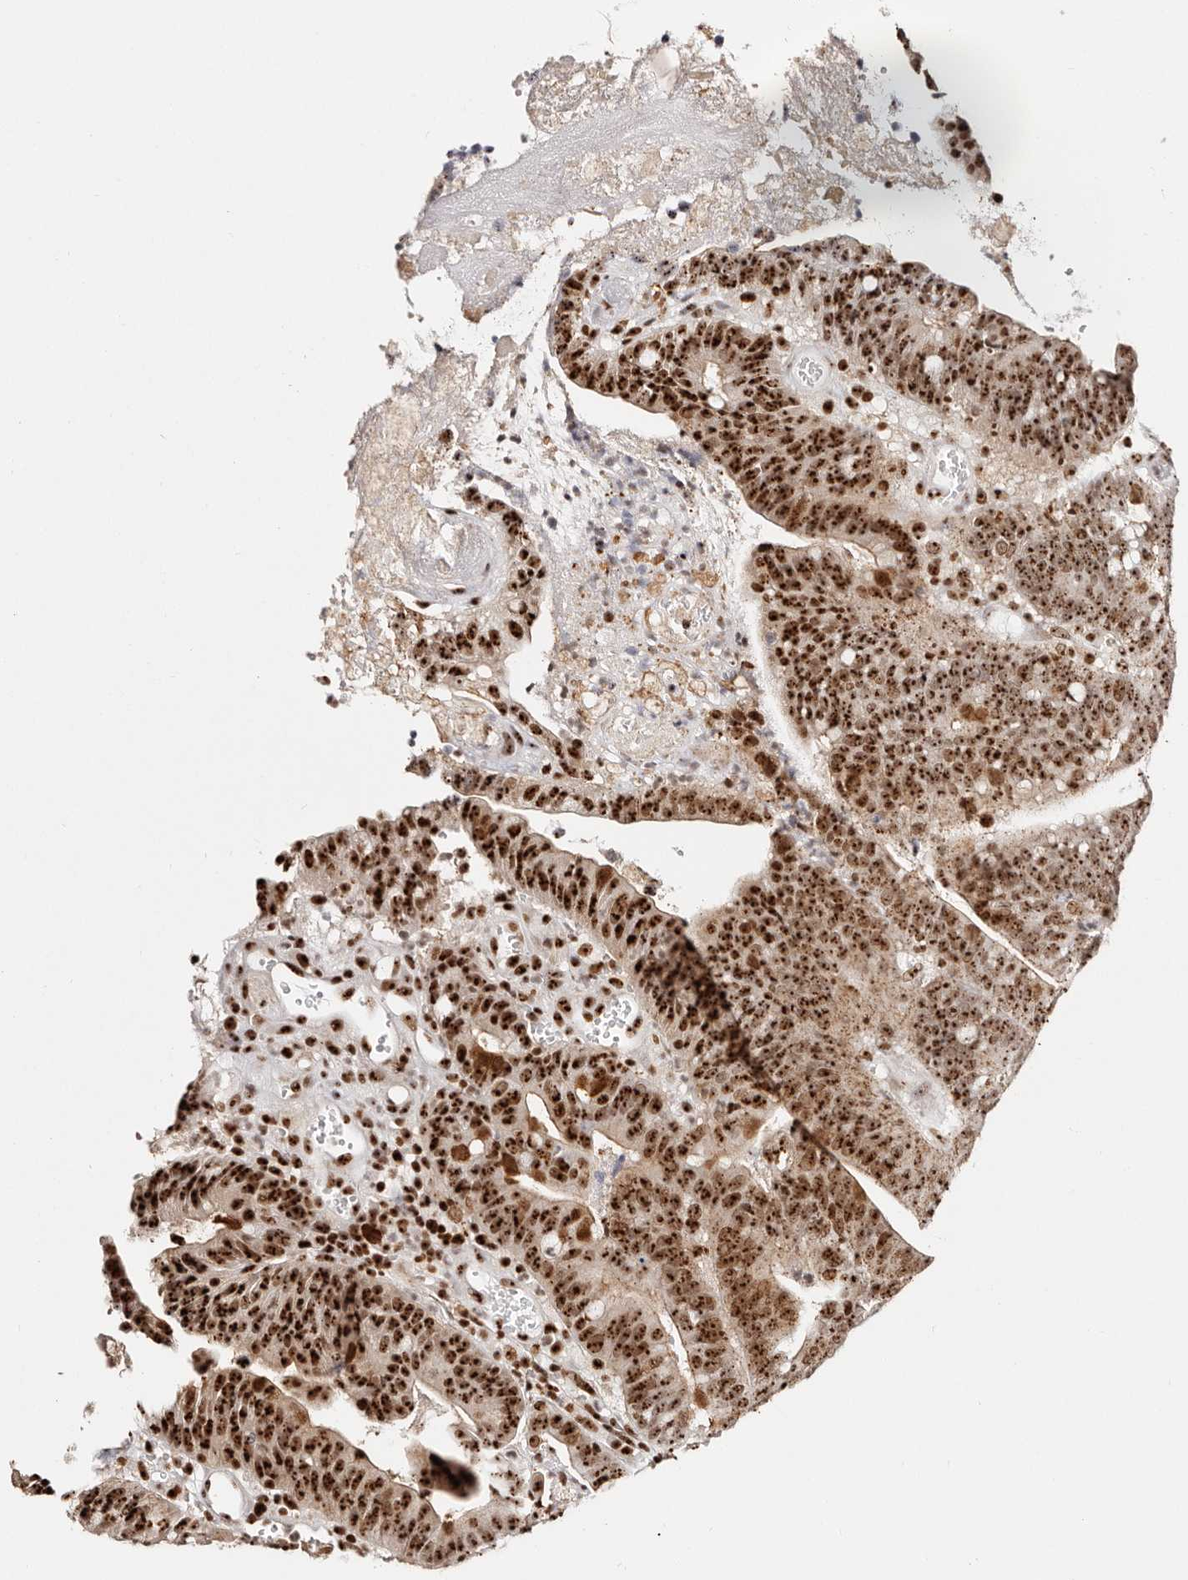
{"staining": {"intensity": "strong", "quantity": ">75%", "location": "cytoplasmic/membranous,nuclear"}, "tissue": "colorectal cancer", "cell_type": "Tumor cells", "image_type": "cancer", "snomed": [{"axis": "morphology", "description": "Adenocarcinoma, NOS"}, {"axis": "topography", "description": "Colon"}], "caption": "Immunohistochemical staining of human colorectal cancer (adenocarcinoma) exhibits high levels of strong cytoplasmic/membranous and nuclear staining in approximately >75% of tumor cells. Nuclei are stained in blue.", "gene": "IQGAP3", "patient": {"sex": "female", "age": 66}}